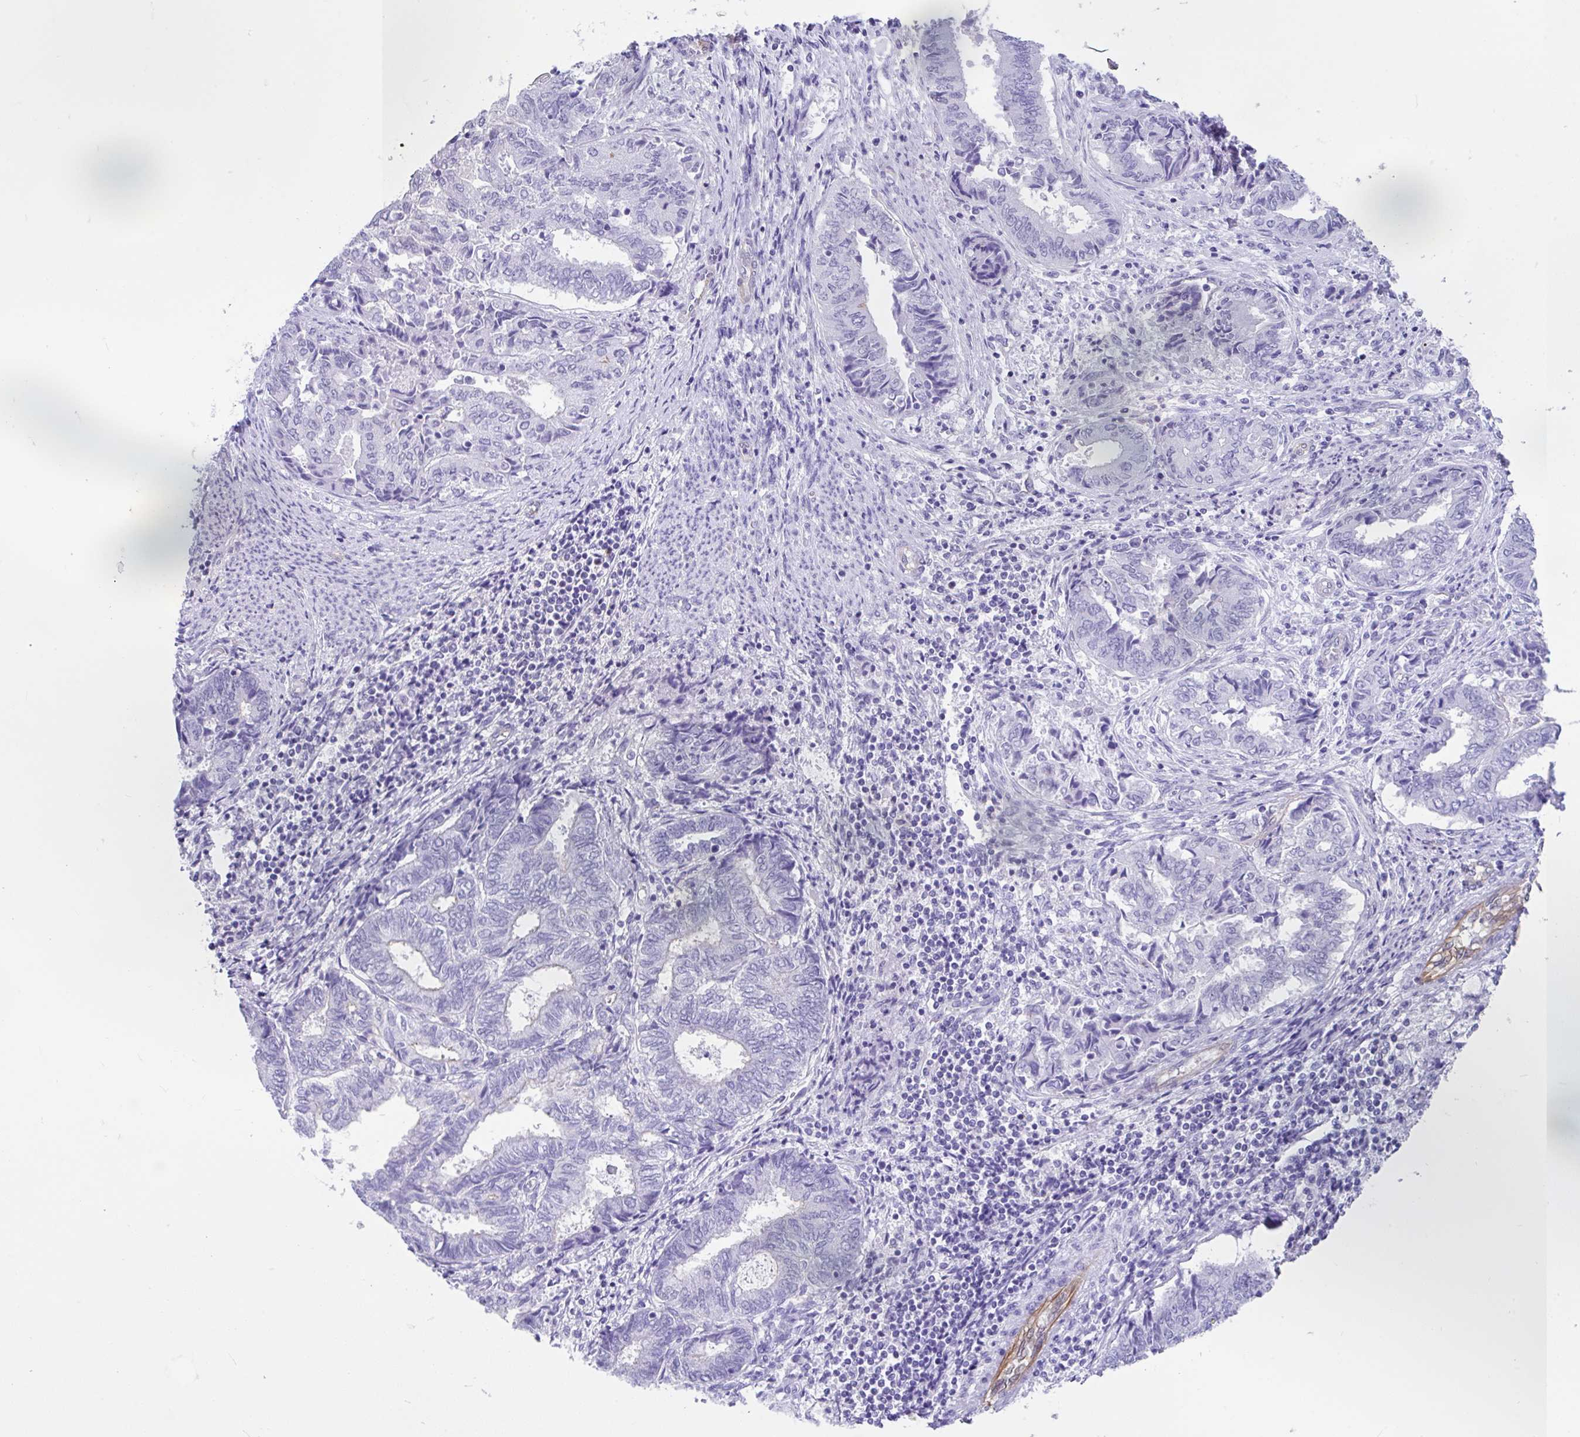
{"staining": {"intensity": "negative", "quantity": "none", "location": "none"}, "tissue": "endometrial cancer", "cell_type": "Tumor cells", "image_type": "cancer", "snomed": [{"axis": "morphology", "description": "Adenocarcinoma, NOS"}, {"axis": "topography", "description": "Endometrium"}], "caption": "Protein analysis of adenocarcinoma (endometrial) displays no significant expression in tumor cells. (DAB immunohistochemistry (IHC) with hematoxylin counter stain).", "gene": "FAM107A", "patient": {"sex": "female", "age": 80}}